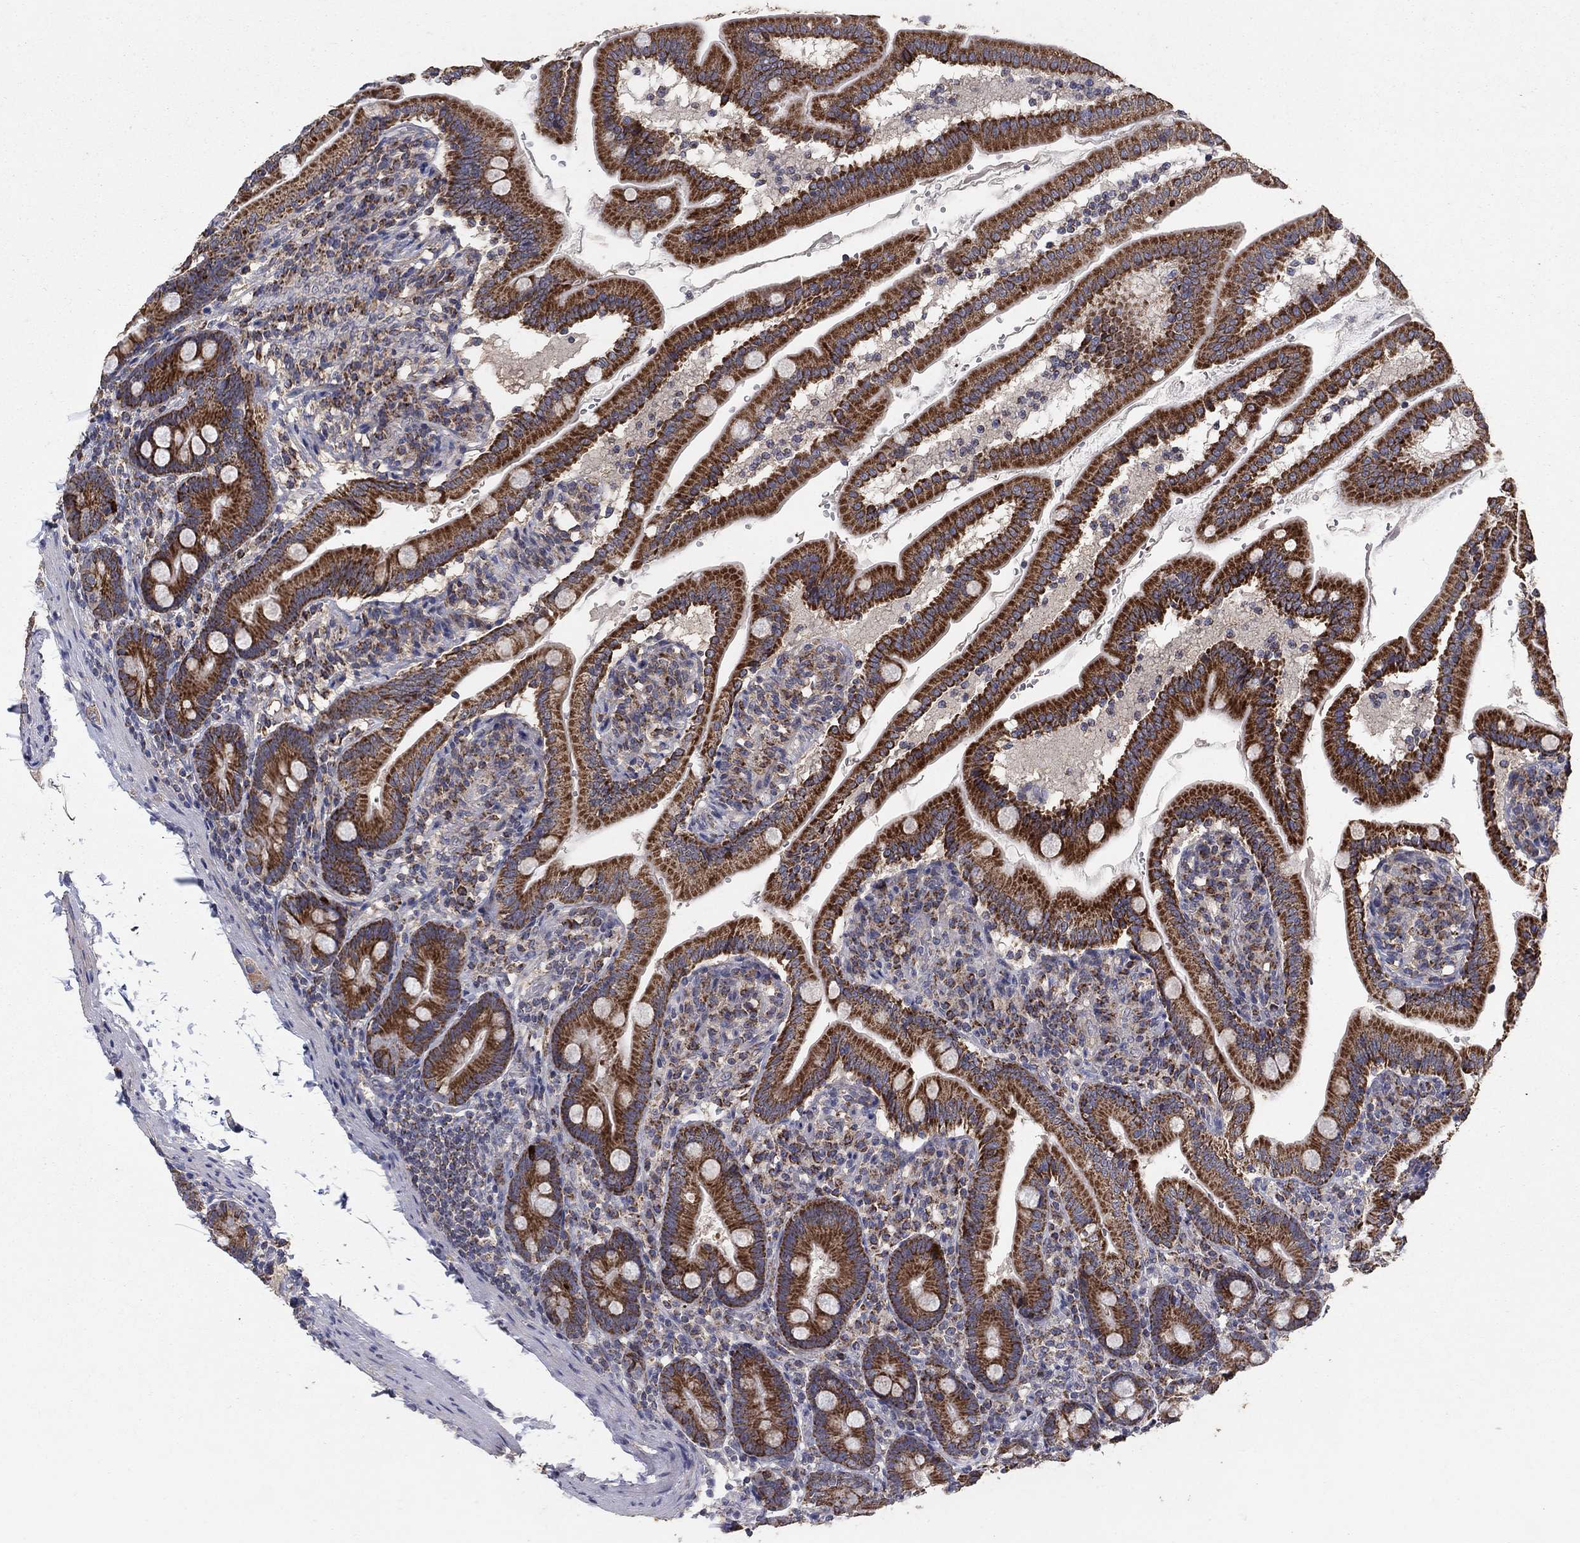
{"staining": {"intensity": "strong", "quantity": ">75%", "location": "cytoplasmic/membranous"}, "tissue": "duodenum", "cell_type": "Glandular cells", "image_type": "normal", "snomed": [{"axis": "morphology", "description": "Normal tissue, NOS"}, {"axis": "topography", "description": "Duodenum"}], "caption": "Glandular cells exhibit strong cytoplasmic/membranous expression in about >75% of cells in unremarkable duodenum. The protein of interest is stained brown, and the nuclei are stained in blue (DAB IHC with brightfield microscopy, high magnification).", "gene": "GPSM1", "patient": {"sex": "female", "age": 67}}